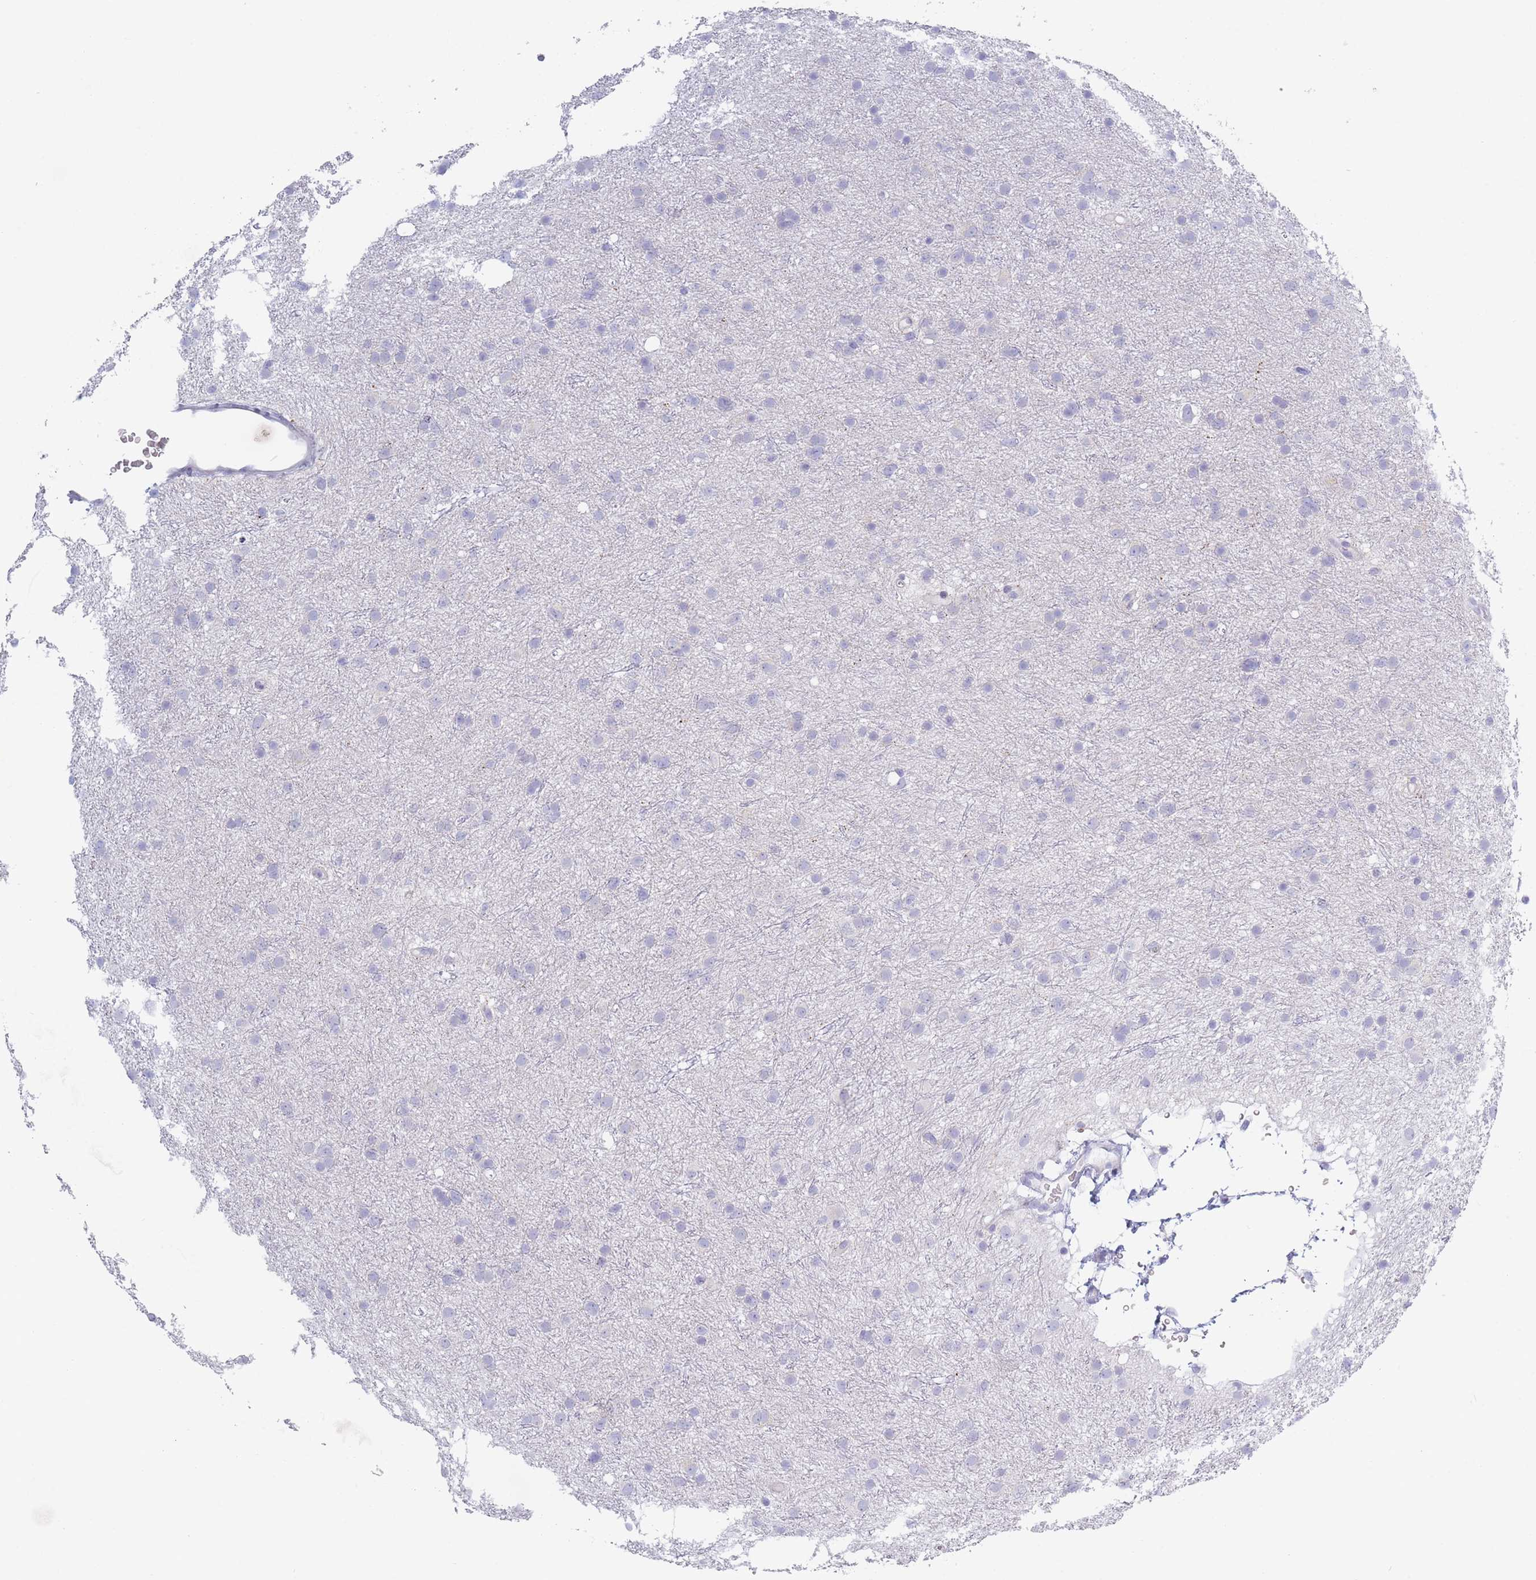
{"staining": {"intensity": "negative", "quantity": "none", "location": "none"}, "tissue": "glioma", "cell_type": "Tumor cells", "image_type": "cancer", "snomed": [{"axis": "morphology", "description": "Glioma, malignant, Low grade"}, {"axis": "topography", "description": "Cerebral cortex"}], "caption": "Immunohistochemistry micrograph of glioma stained for a protein (brown), which demonstrates no expression in tumor cells.", "gene": "PLEKHG2", "patient": {"sex": "female", "age": 39}}